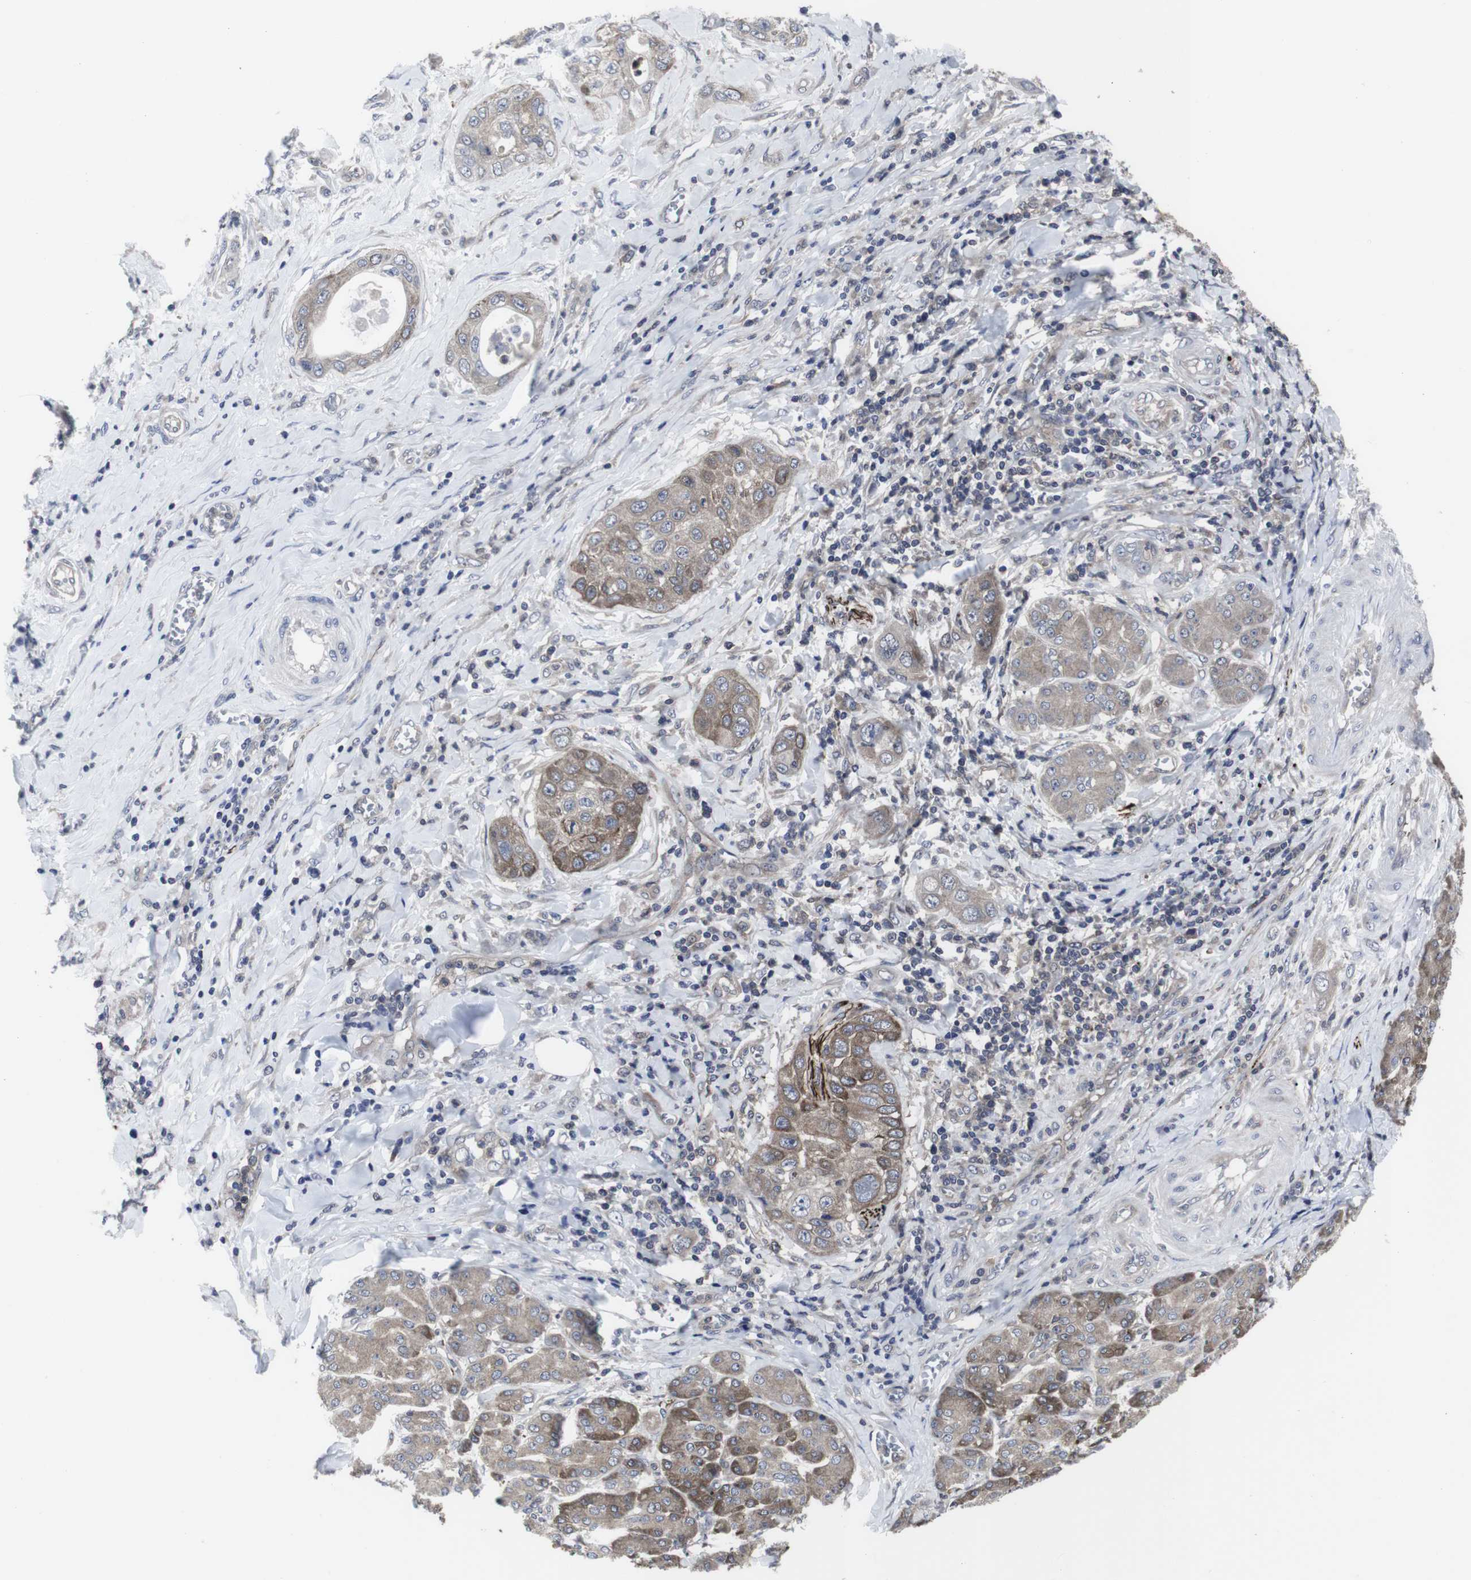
{"staining": {"intensity": "moderate", "quantity": "25%-75%", "location": "cytoplasmic/membranous"}, "tissue": "pancreatic cancer", "cell_type": "Tumor cells", "image_type": "cancer", "snomed": [{"axis": "morphology", "description": "Adenocarcinoma, NOS"}, {"axis": "topography", "description": "Pancreas"}], "caption": "Human pancreatic cancer stained with a protein marker displays moderate staining in tumor cells.", "gene": "HPRT1", "patient": {"sex": "female", "age": 70}}